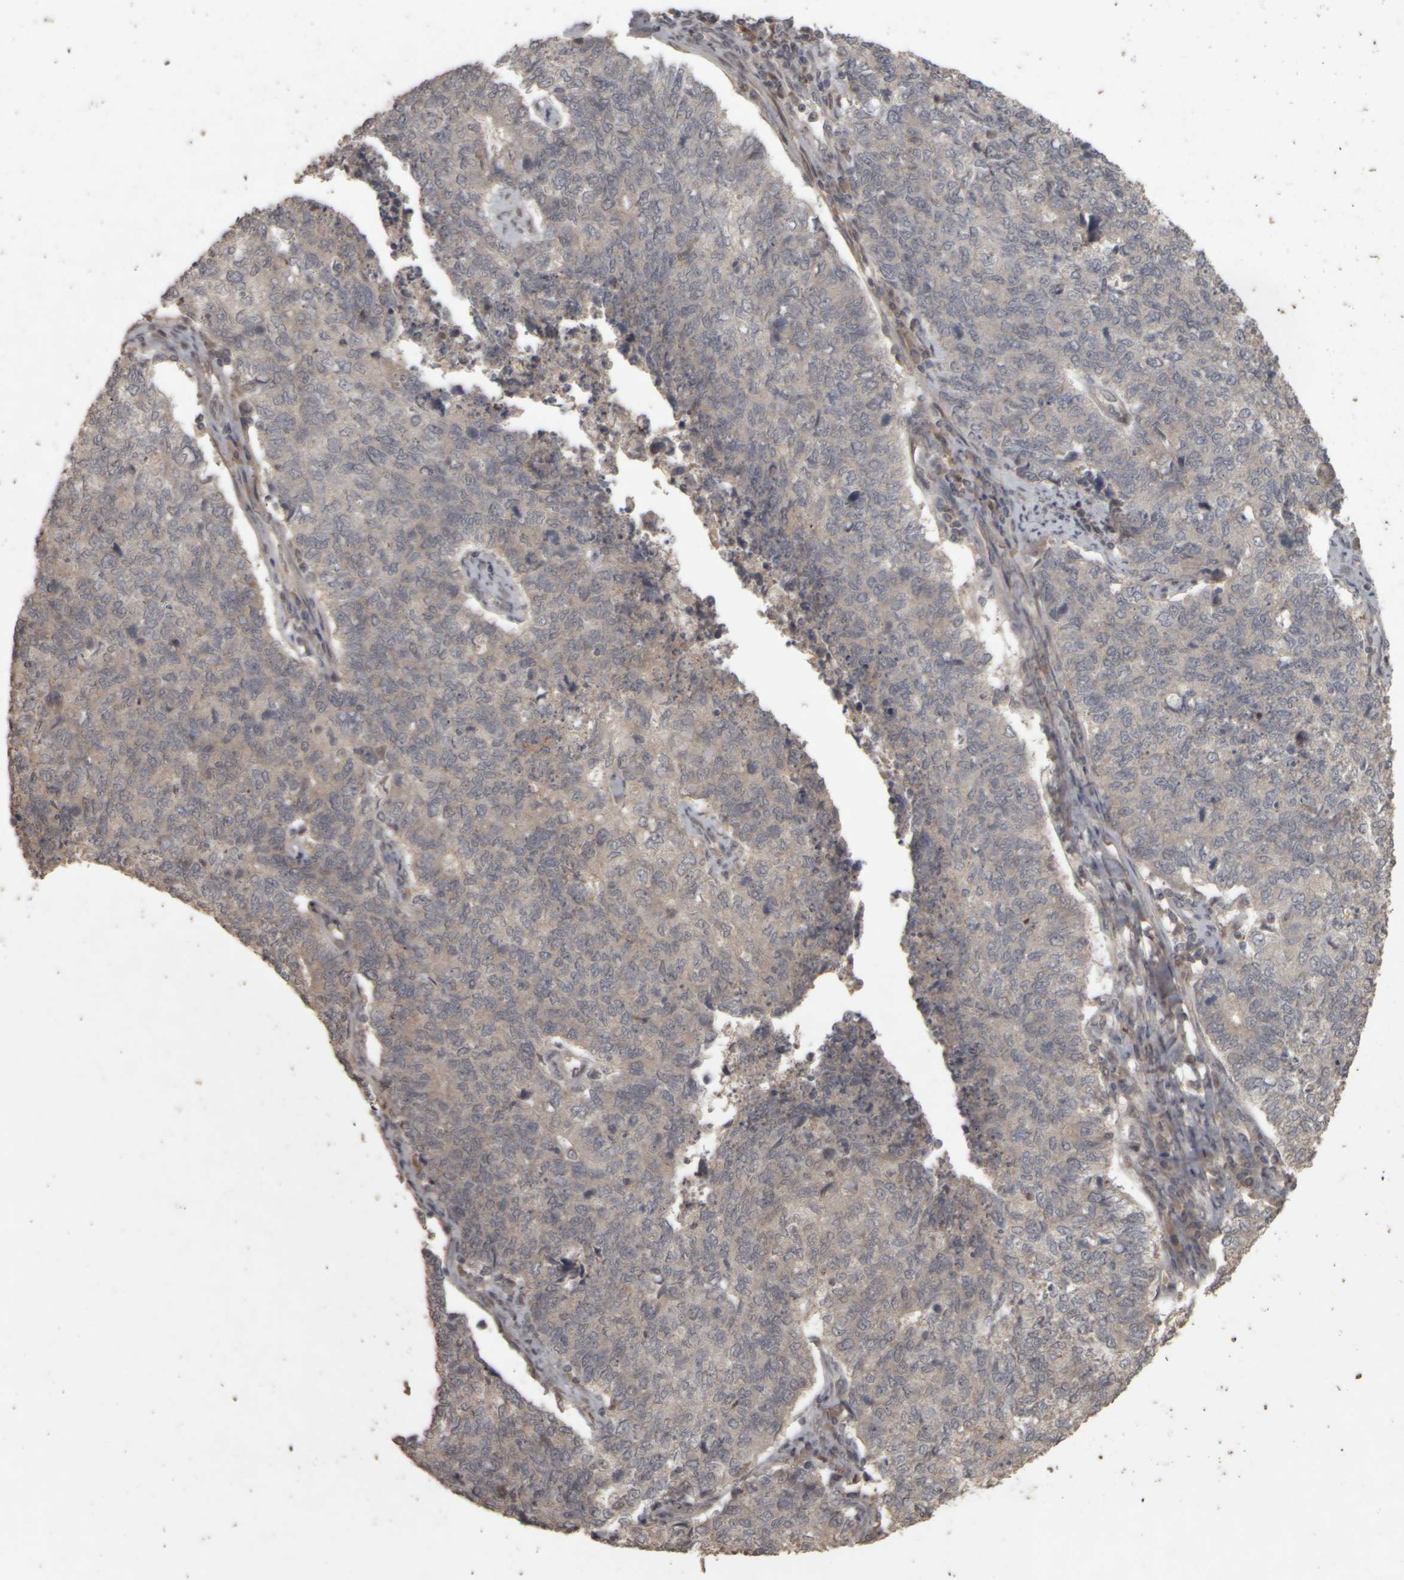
{"staining": {"intensity": "negative", "quantity": "none", "location": "none"}, "tissue": "cervical cancer", "cell_type": "Tumor cells", "image_type": "cancer", "snomed": [{"axis": "morphology", "description": "Squamous cell carcinoma, NOS"}, {"axis": "topography", "description": "Cervix"}], "caption": "Immunohistochemistry (IHC) histopathology image of neoplastic tissue: cervical cancer (squamous cell carcinoma) stained with DAB (3,3'-diaminobenzidine) exhibits no significant protein expression in tumor cells. (Stains: DAB (3,3'-diaminobenzidine) IHC with hematoxylin counter stain, Microscopy: brightfield microscopy at high magnification).", "gene": "ACO1", "patient": {"sex": "female", "age": 63}}